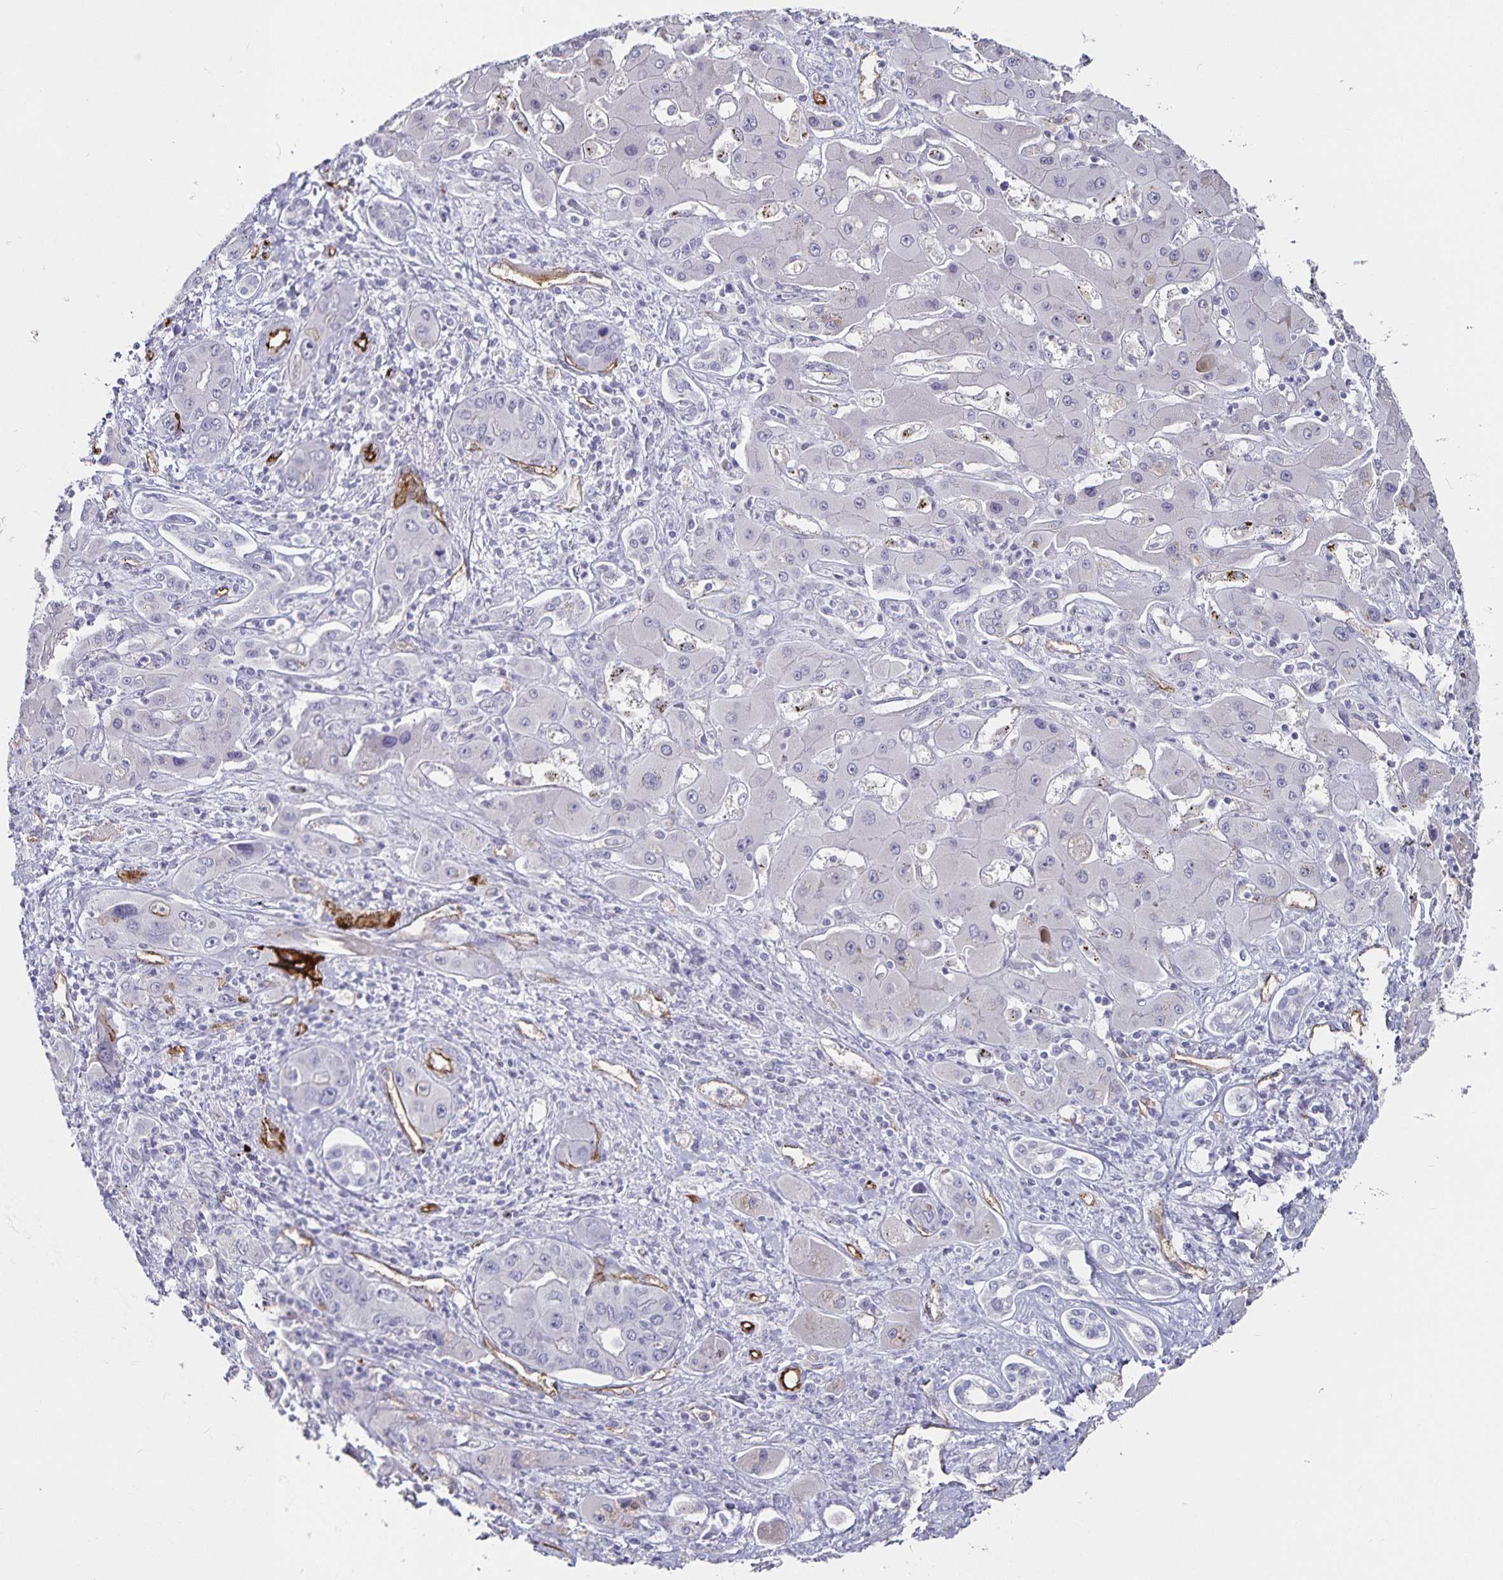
{"staining": {"intensity": "negative", "quantity": "none", "location": "none"}, "tissue": "liver cancer", "cell_type": "Tumor cells", "image_type": "cancer", "snomed": [{"axis": "morphology", "description": "Cholangiocarcinoma"}, {"axis": "topography", "description": "Liver"}], "caption": "Immunohistochemistry micrograph of neoplastic tissue: human liver cancer (cholangiocarcinoma) stained with DAB reveals no significant protein staining in tumor cells. (DAB (3,3'-diaminobenzidine) immunohistochemistry, high magnification).", "gene": "PODXL", "patient": {"sex": "male", "age": 67}}